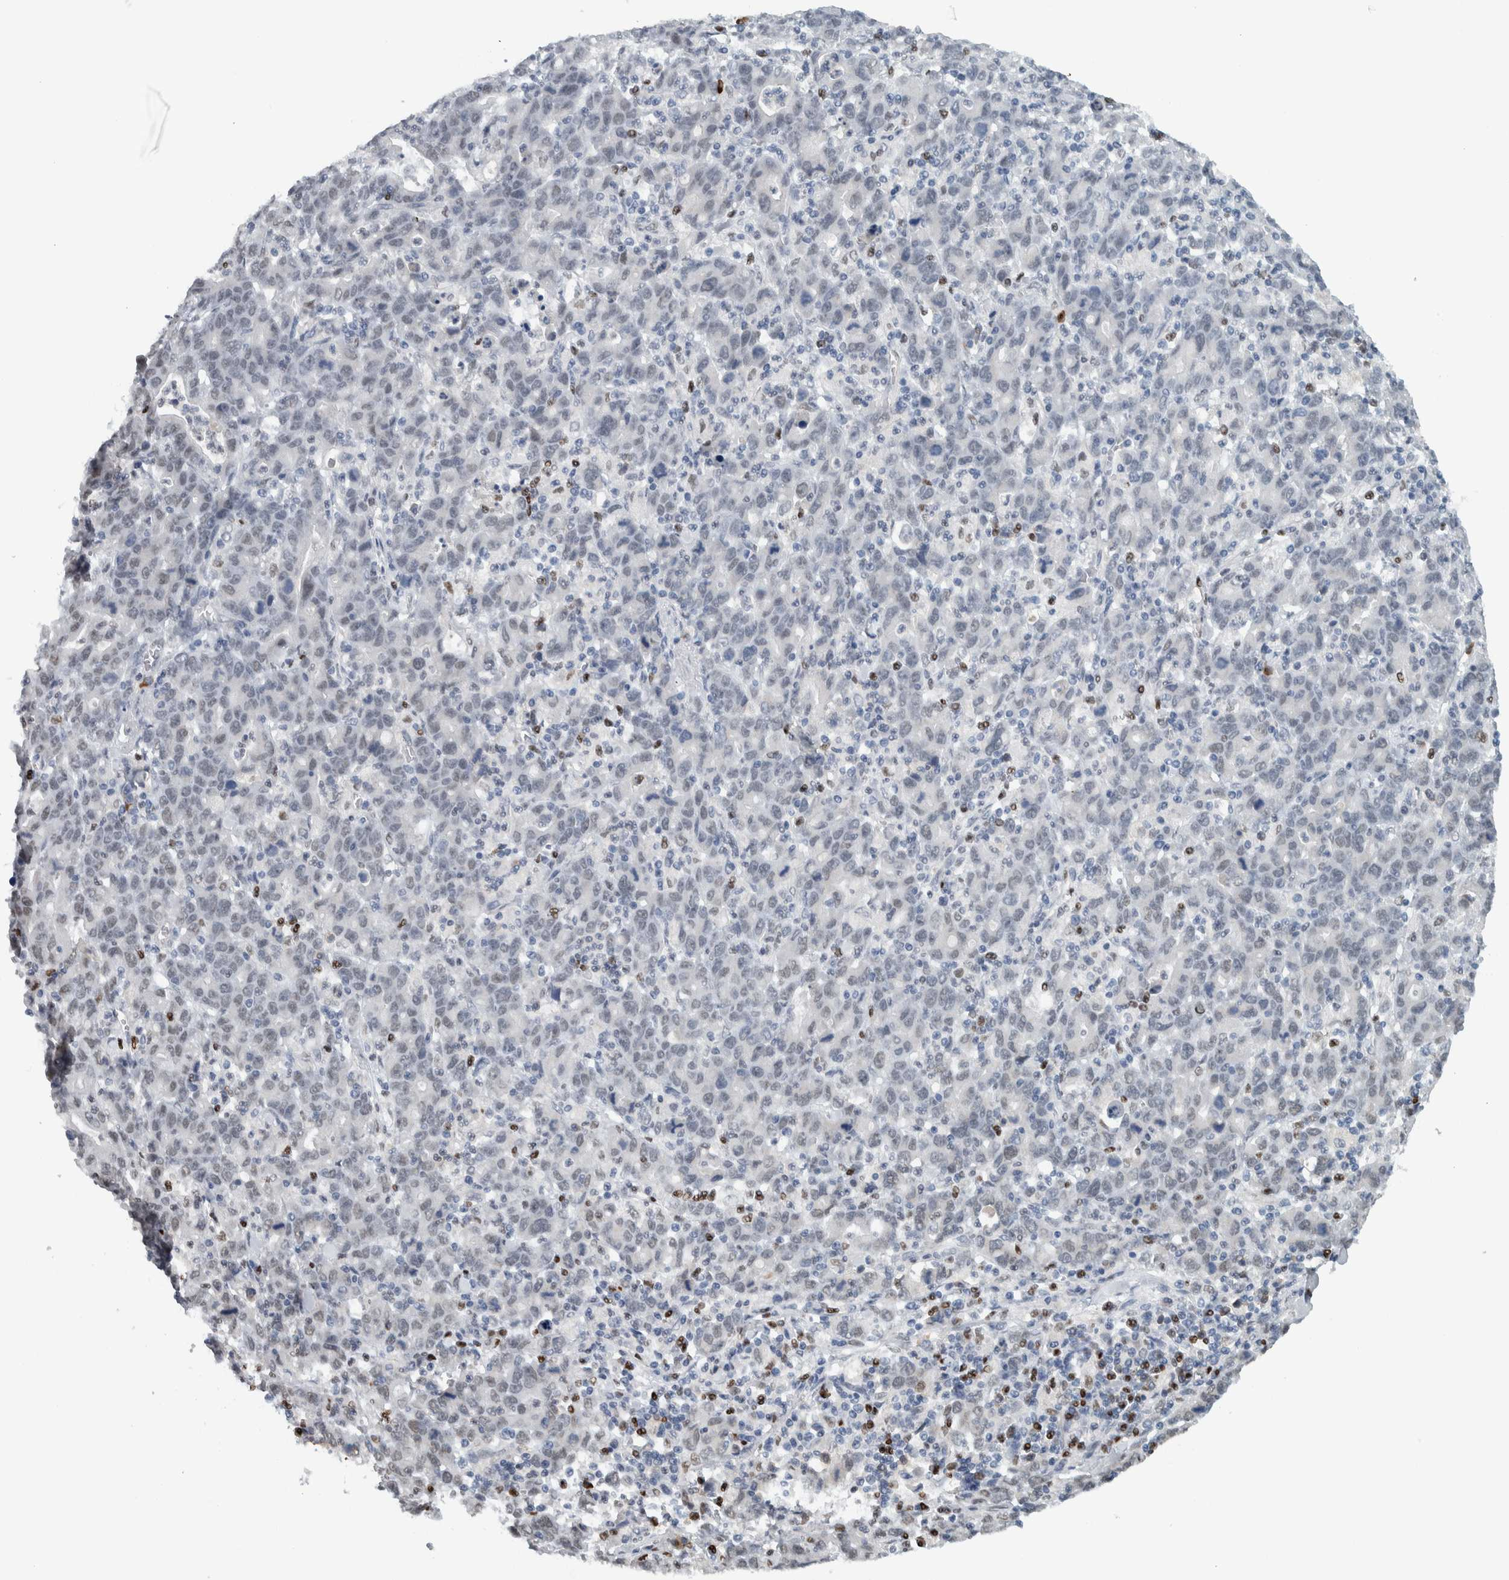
{"staining": {"intensity": "negative", "quantity": "none", "location": "none"}, "tissue": "stomach cancer", "cell_type": "Tumor cells", "image_type": "cancer", "snomed": [{"axis": "morphology", "description": "Adenocarcinoma, NOS"}, {"axis": "topography", "description": "Stomach, upper"}], "caption": "An image of human stomach cancer (adenocarcinoma) is negative for staining in tumor cells. Nuclei are stained in blue.", "gene": "ADPRM", "patient": {"sex": "male", "age": 69}}